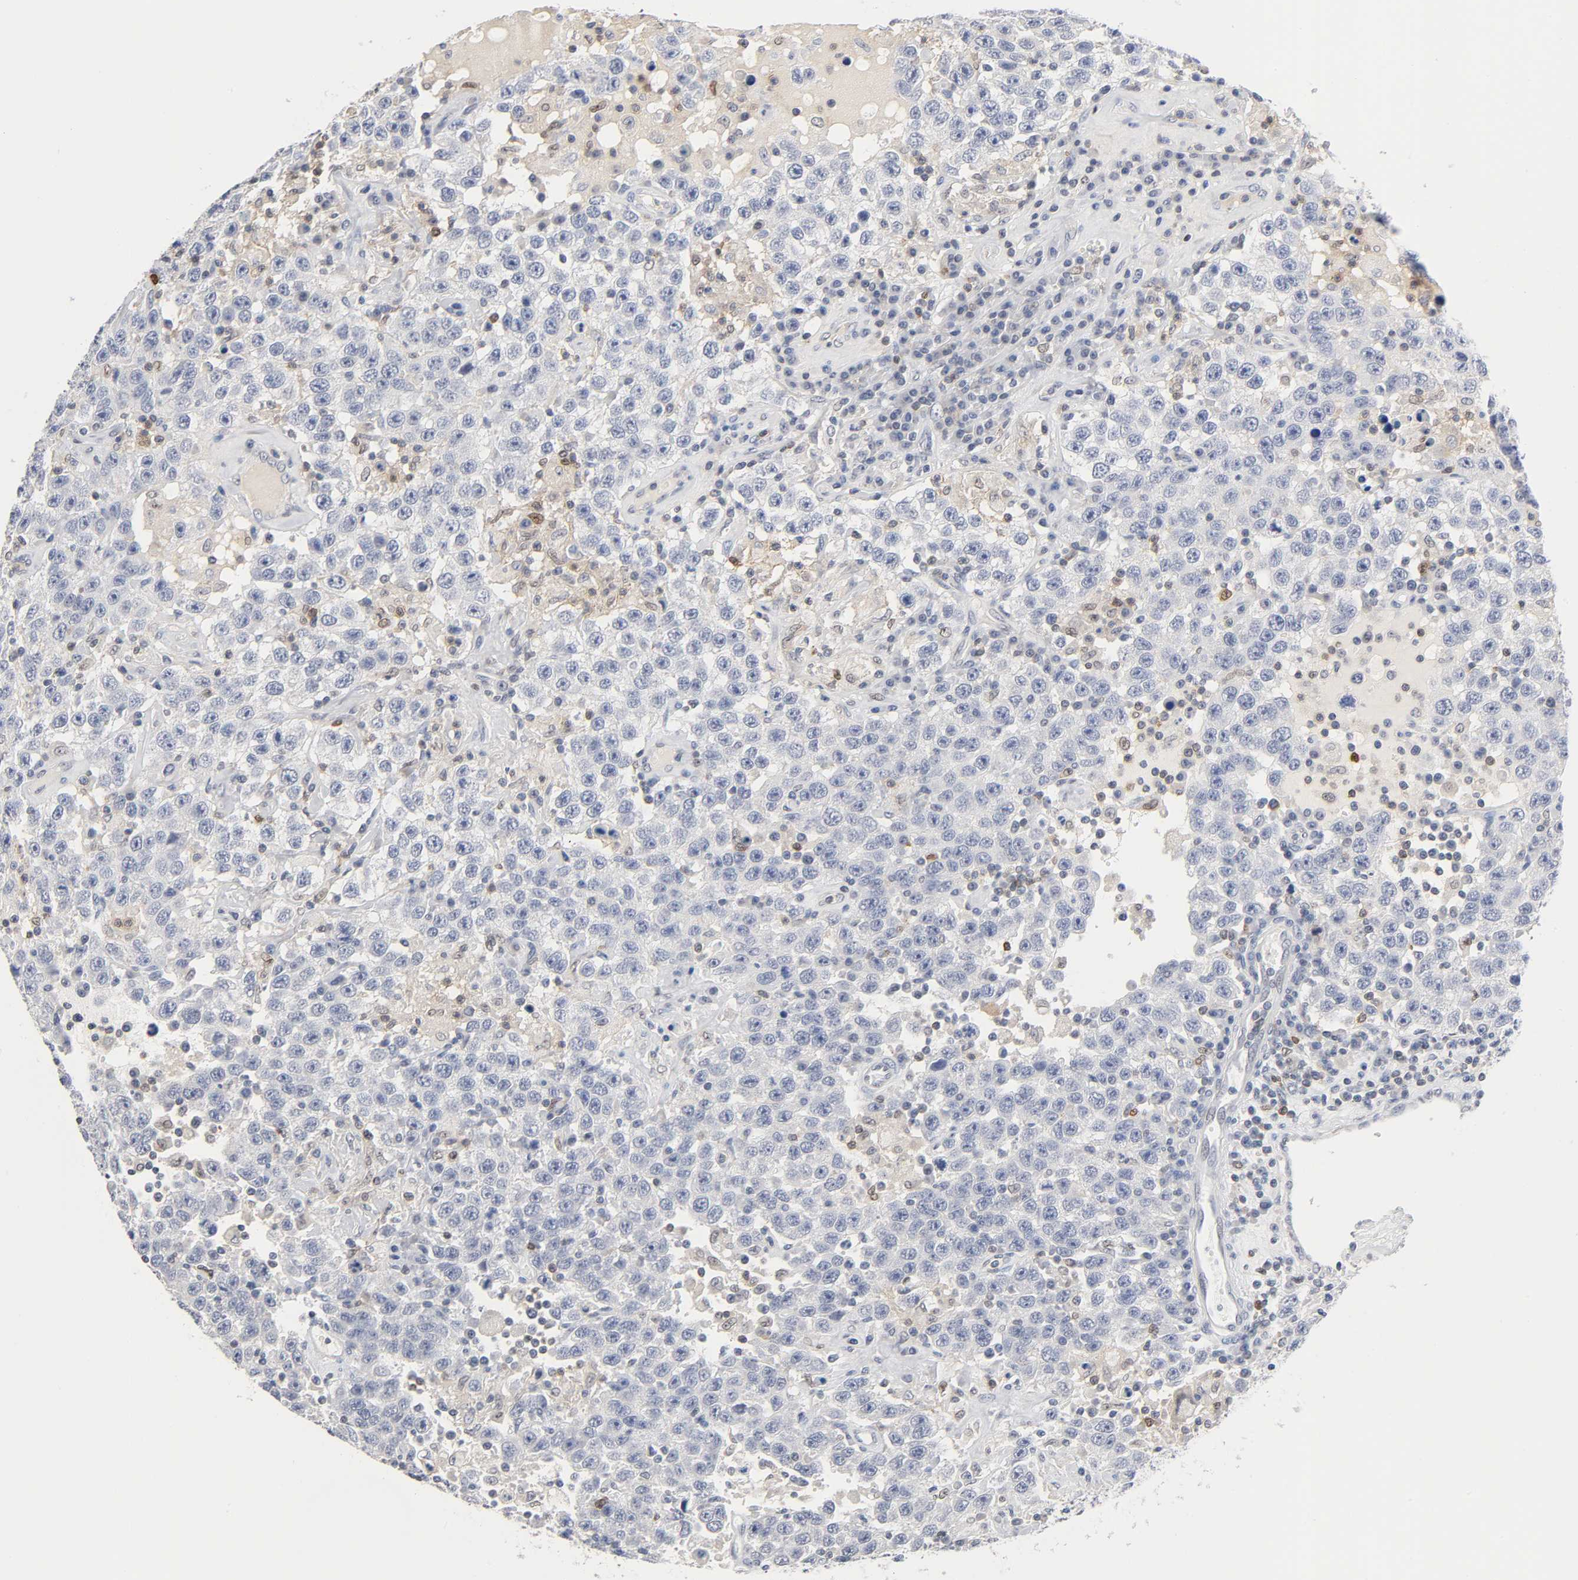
{"staining": {"intensity": "negative", "quantity": "none", "location": "none"}, "tissue": "testis cancer", "cell_type": "Tumor cells", "image_type": "cancer", "snomed": [{"axis": "morphology", "description": "Seminoma, NOS"}, {"axis": "topography", "description": "Testis"}], "caption": "Immunohistochemical staining of human testis cancer exhibits no significant staining in tumor cells.", "gene": "NFATC1", "patient": {"sex": "male", "age": 41}}